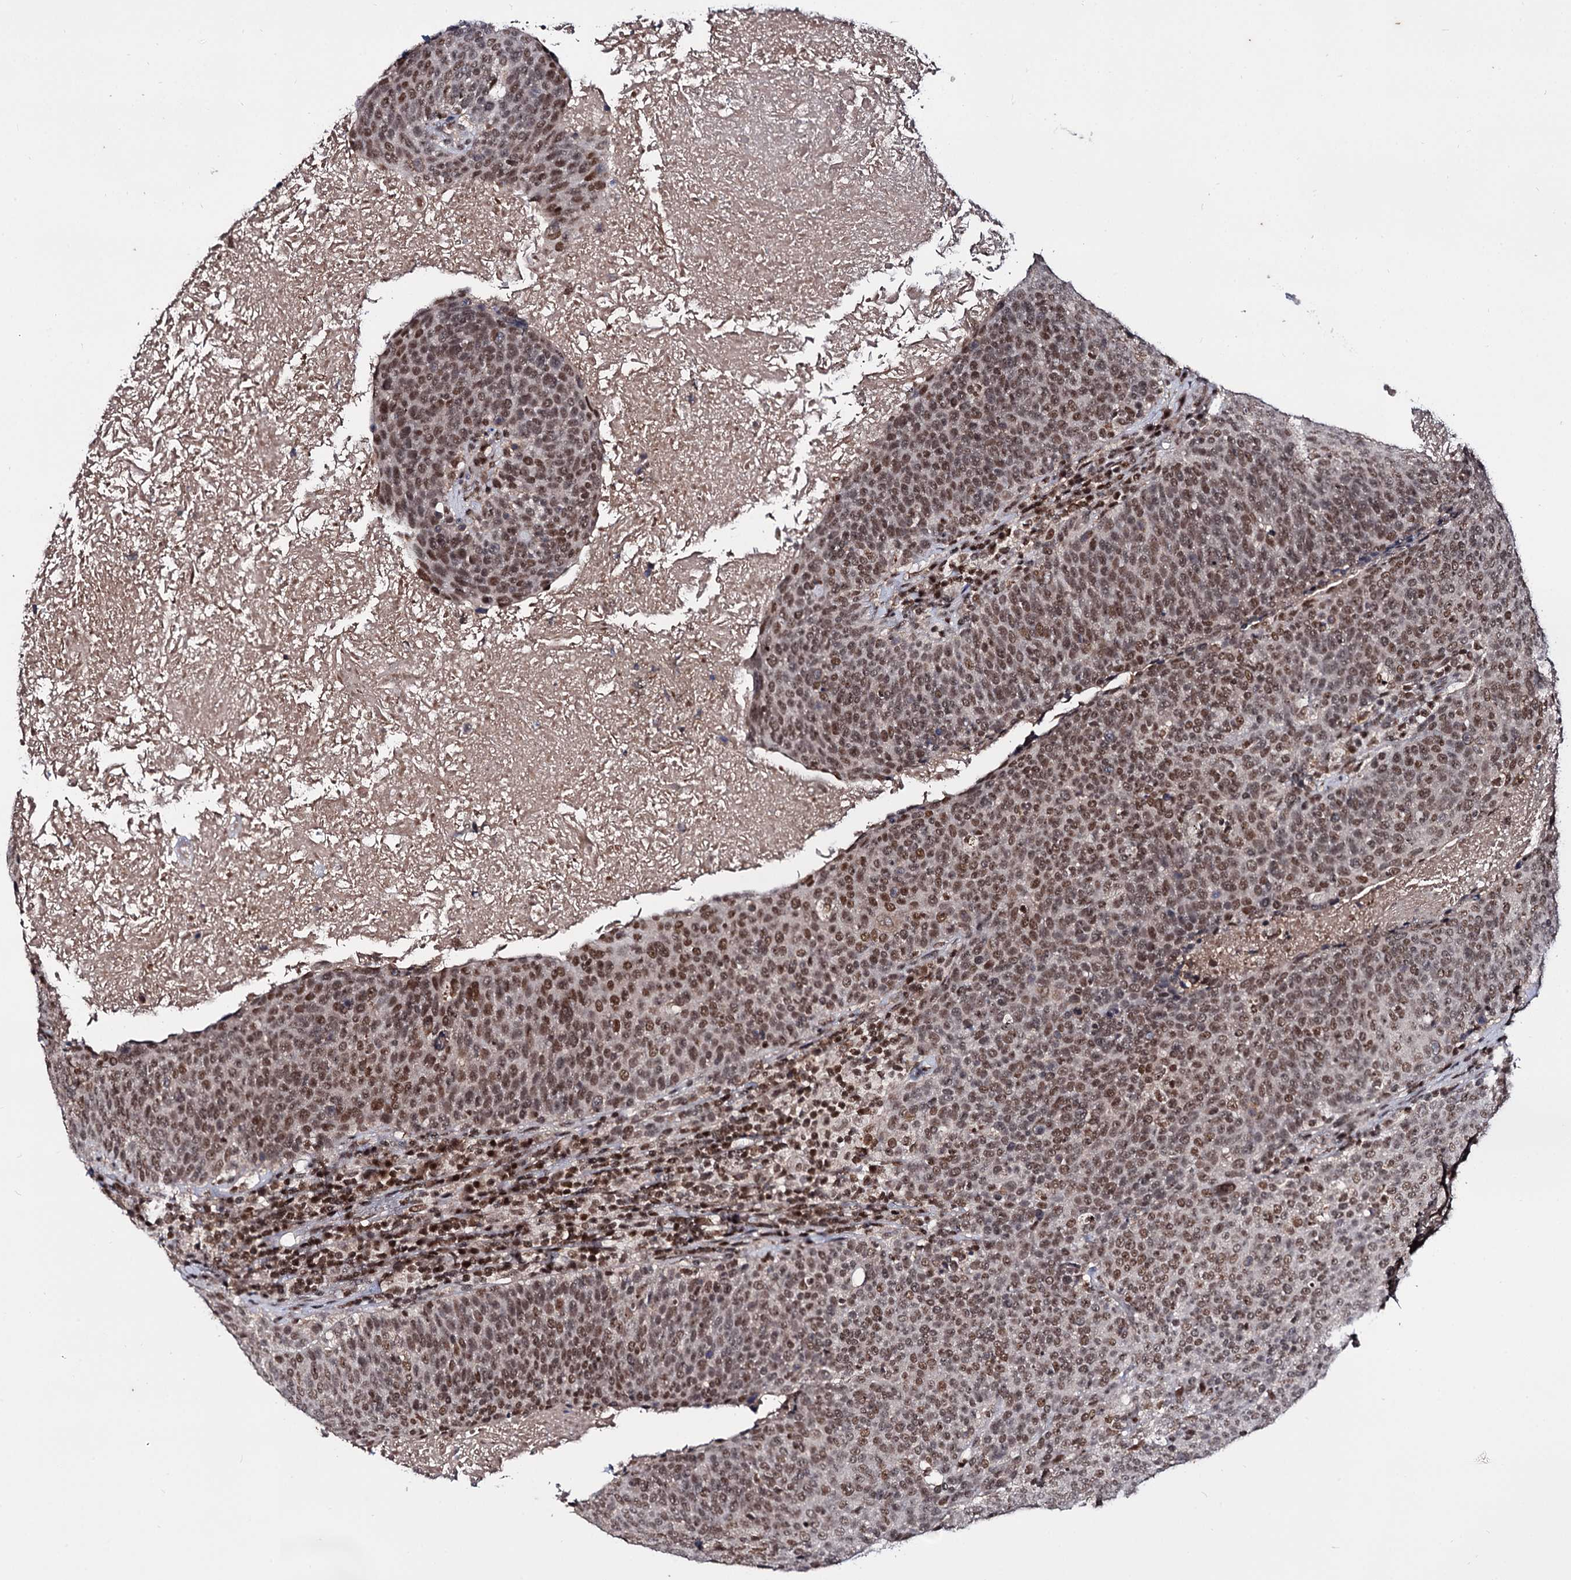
{"staining": {"intensity": "moderate", "quantity": ">75%", "location": "nuclear"}, "tissue": "head and neck cancer", "cell_type": "Tumor cells", "image_type": "cancer", "snomed": [{"axis": "morphology", "description": "Squamous cell carcinoma, NOS"}, {"axis": "morphology", "description": "Squamous cell carcinoma, metastatic, NOS"}, {"axis": "topography", "description": "Lymph node"}, {"axis": "topography", "description": "Head-Neck"}], "caption": "Immunohistochemical staining of head and neck cancer (squamous cell carcinoma) exhibits medium levels of moderate nuclear protein positivity in about >75% of tumor cells.", "gene": "SMCHD1", "patient": {"sex": "male", "age": 62}}